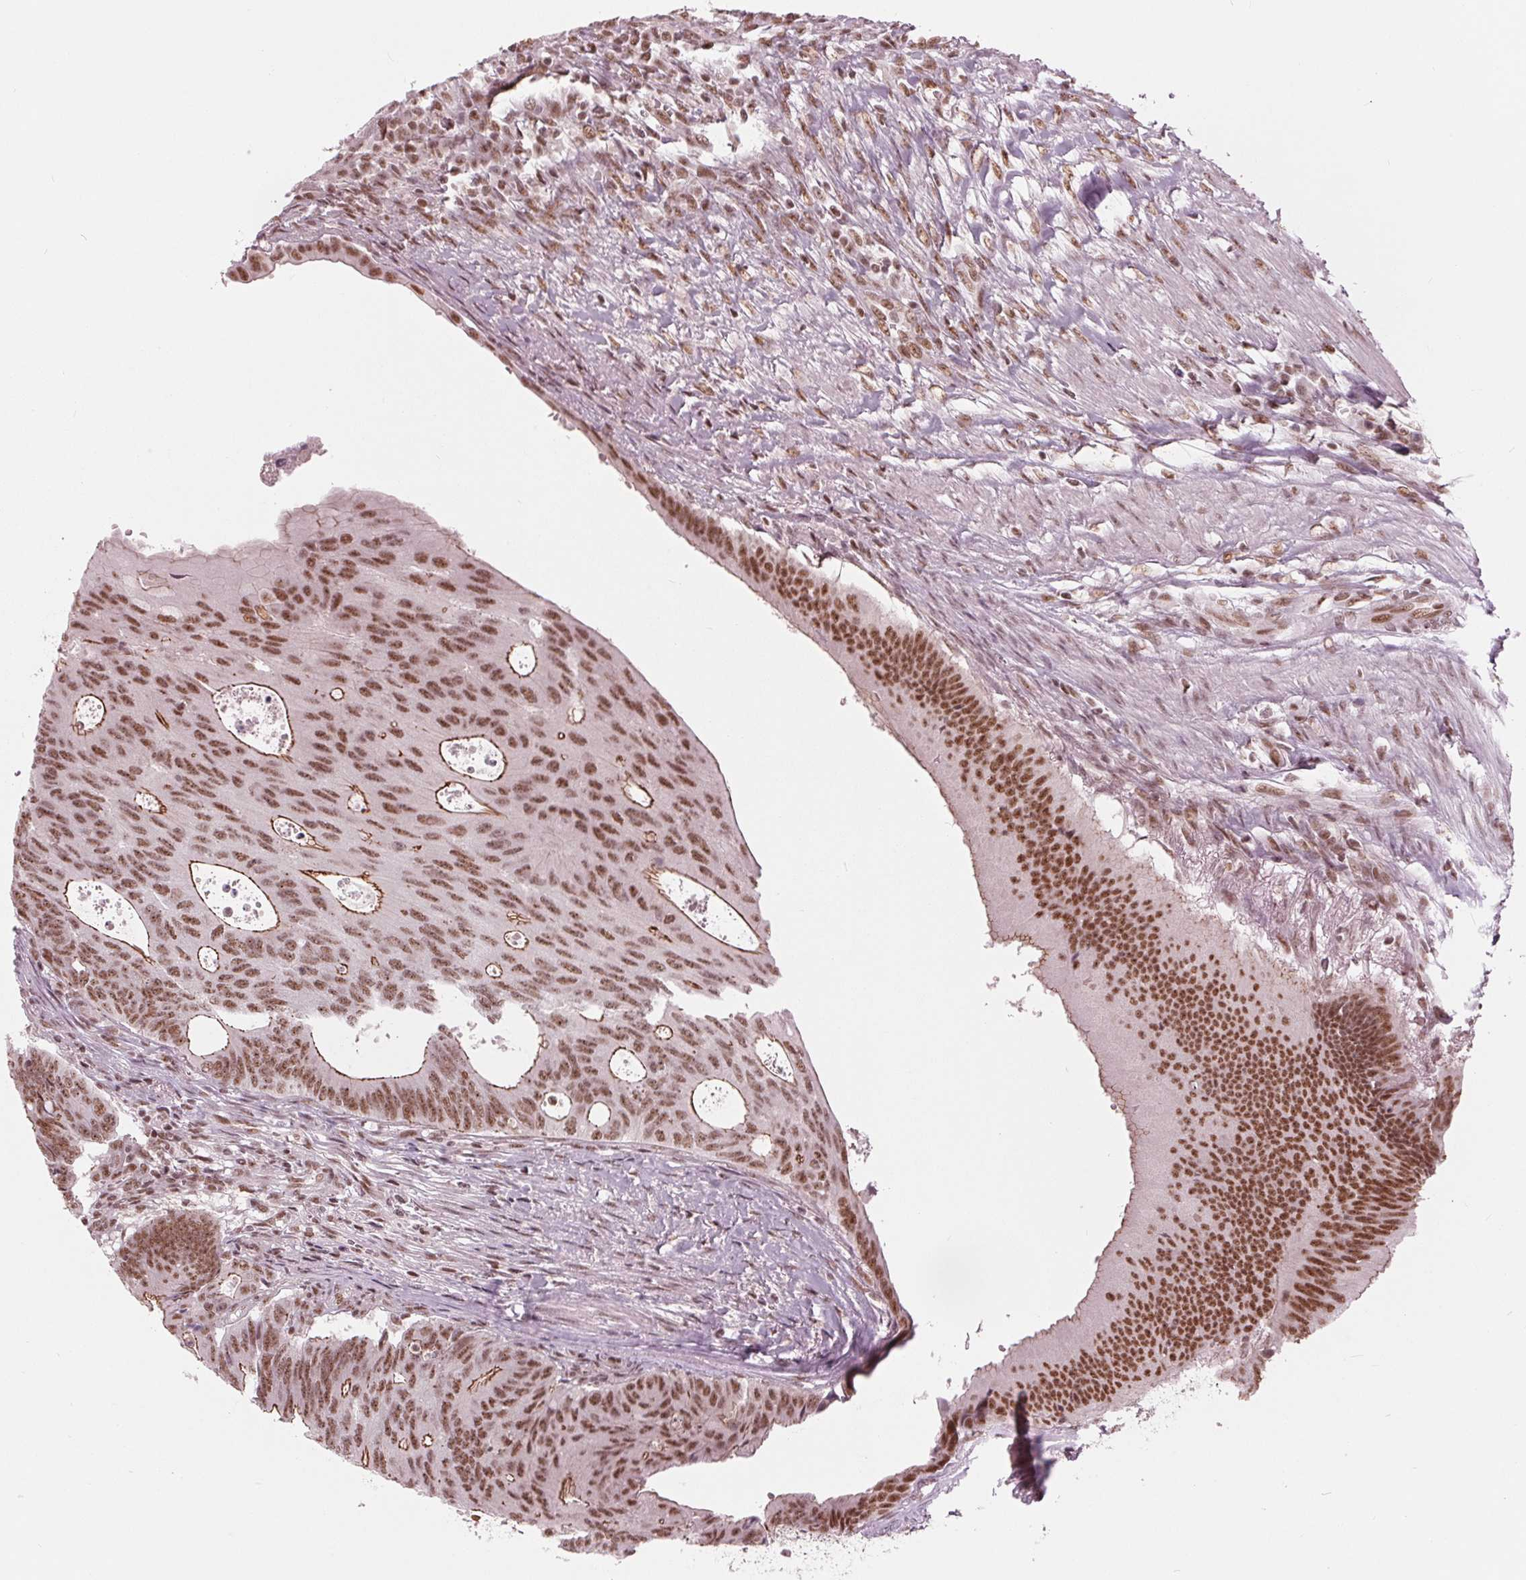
{"staining": {"intensity": "moderate", "quantity": ">75%", "location": "cytoplasmic/membranous,nuclear"}, "tissue": "colorectal cancer", "cell_type": "Tumor cells", "image_type": "cancer", "snomed": [{"axis": "morphology", "description": "Adenocarcinoma, NOS"}, {"axis": "topography", "description": "Colon"}], "caption": "Colorectal adenocarcinoma stained with immunohistochemistry demonstrates moderate cytoplasmic/membranous and nuclear expression in approximately >75% of tumor cells.", "gene": "LSM2", "patient": {"sex": "male", "age": 65}}